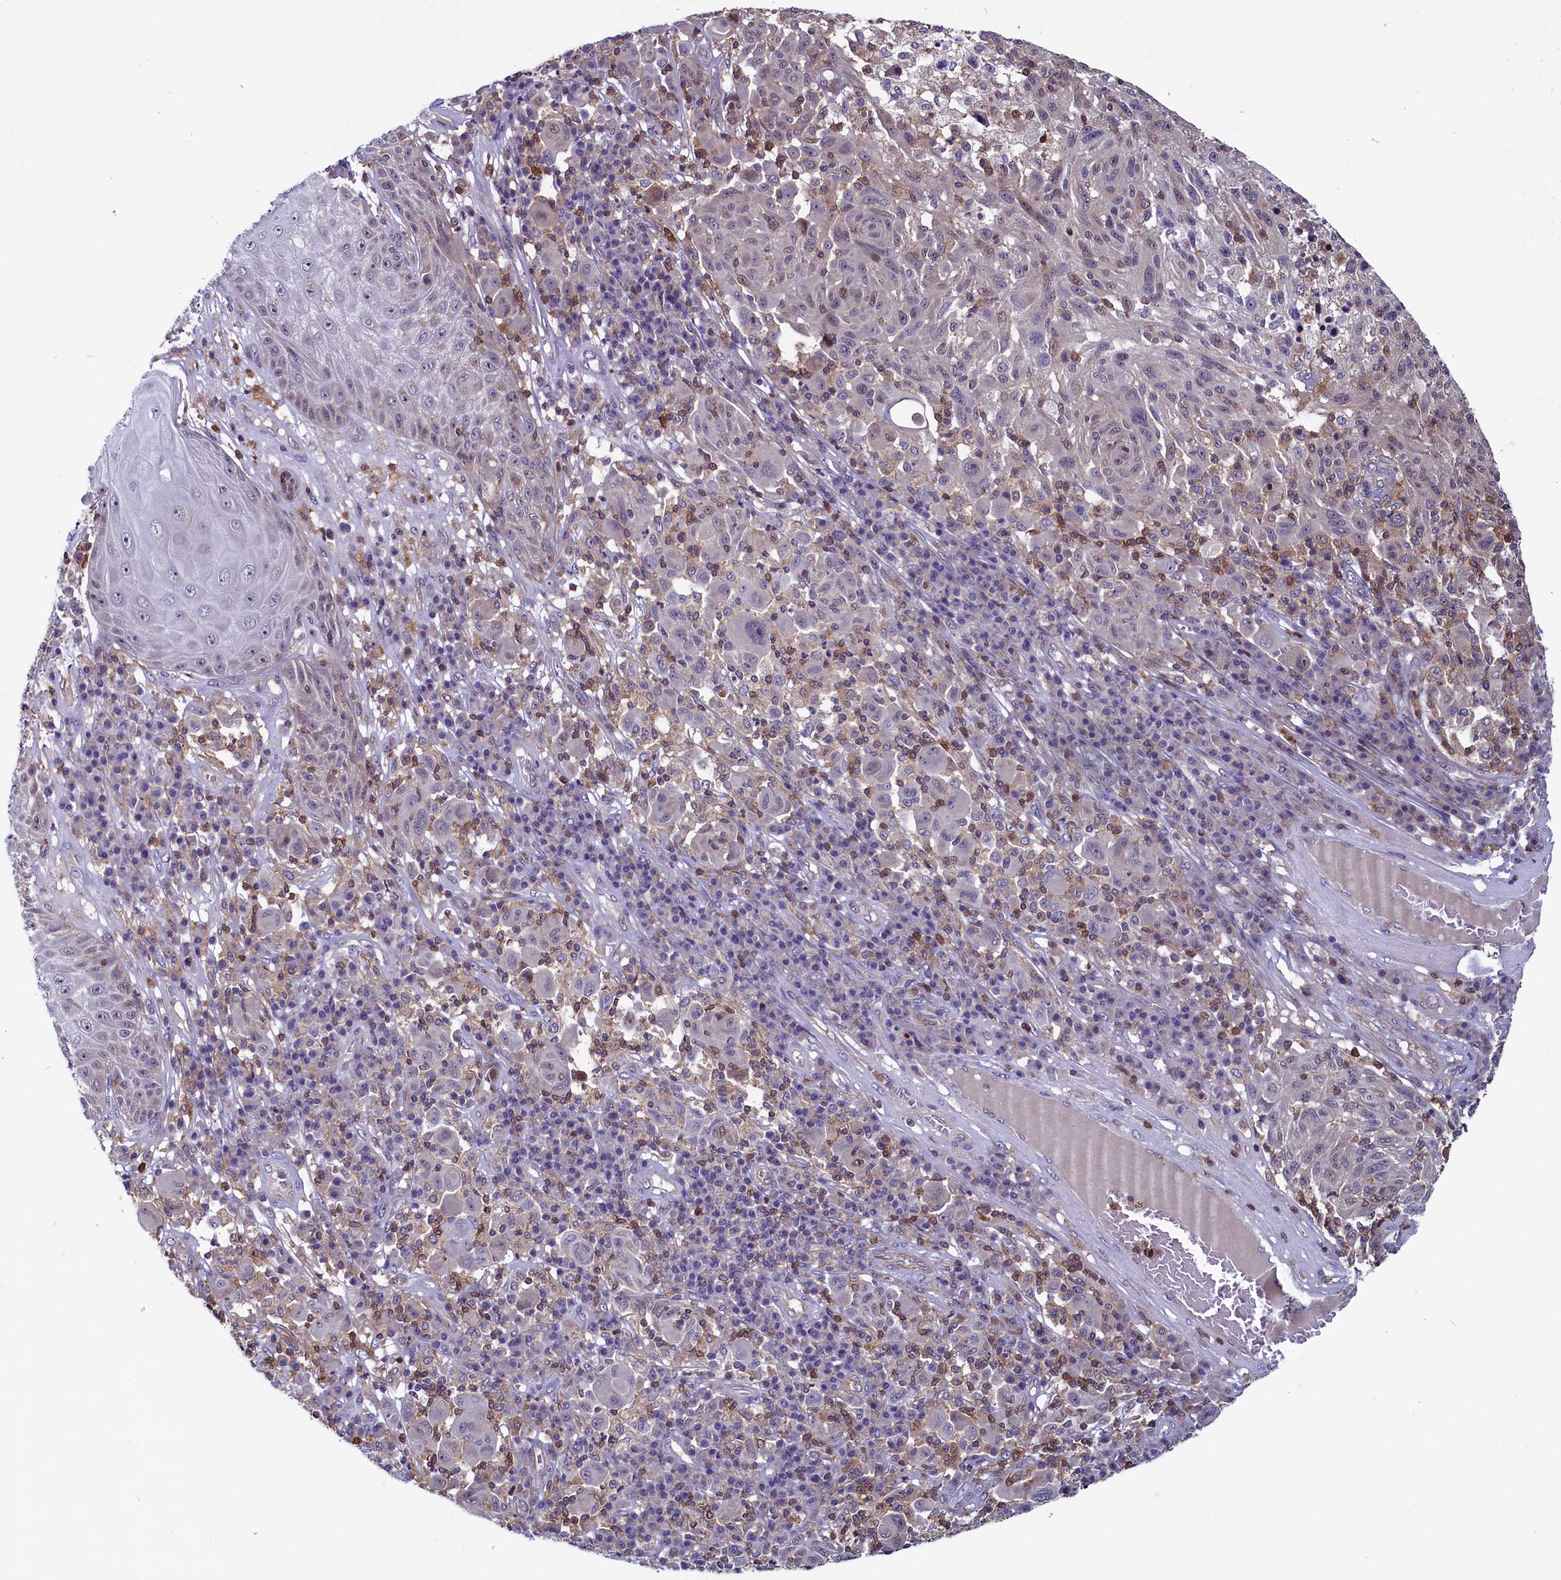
{"staining": {"intensity": "negative", "quantity": "none", "location": "none"}, "tissue": "melanoma", "cell_type": "Tumor cells", "image_type": "cancer", "snomed": [{"axis": "morphology", "description": "Malignant melanoma, NOS"}, {"axis": "topography", "description": "Skin"}], "caption": "Malignant melanoma was stained to show a protein in brown. There is no significant positivity in tumor cells. (DAB (3,3'-diaminobenzidine) immunohistochemistry (IHC), high magnification).", "gene": "CIAPIN1", "patient": {"sex": "male", "age": 53}}